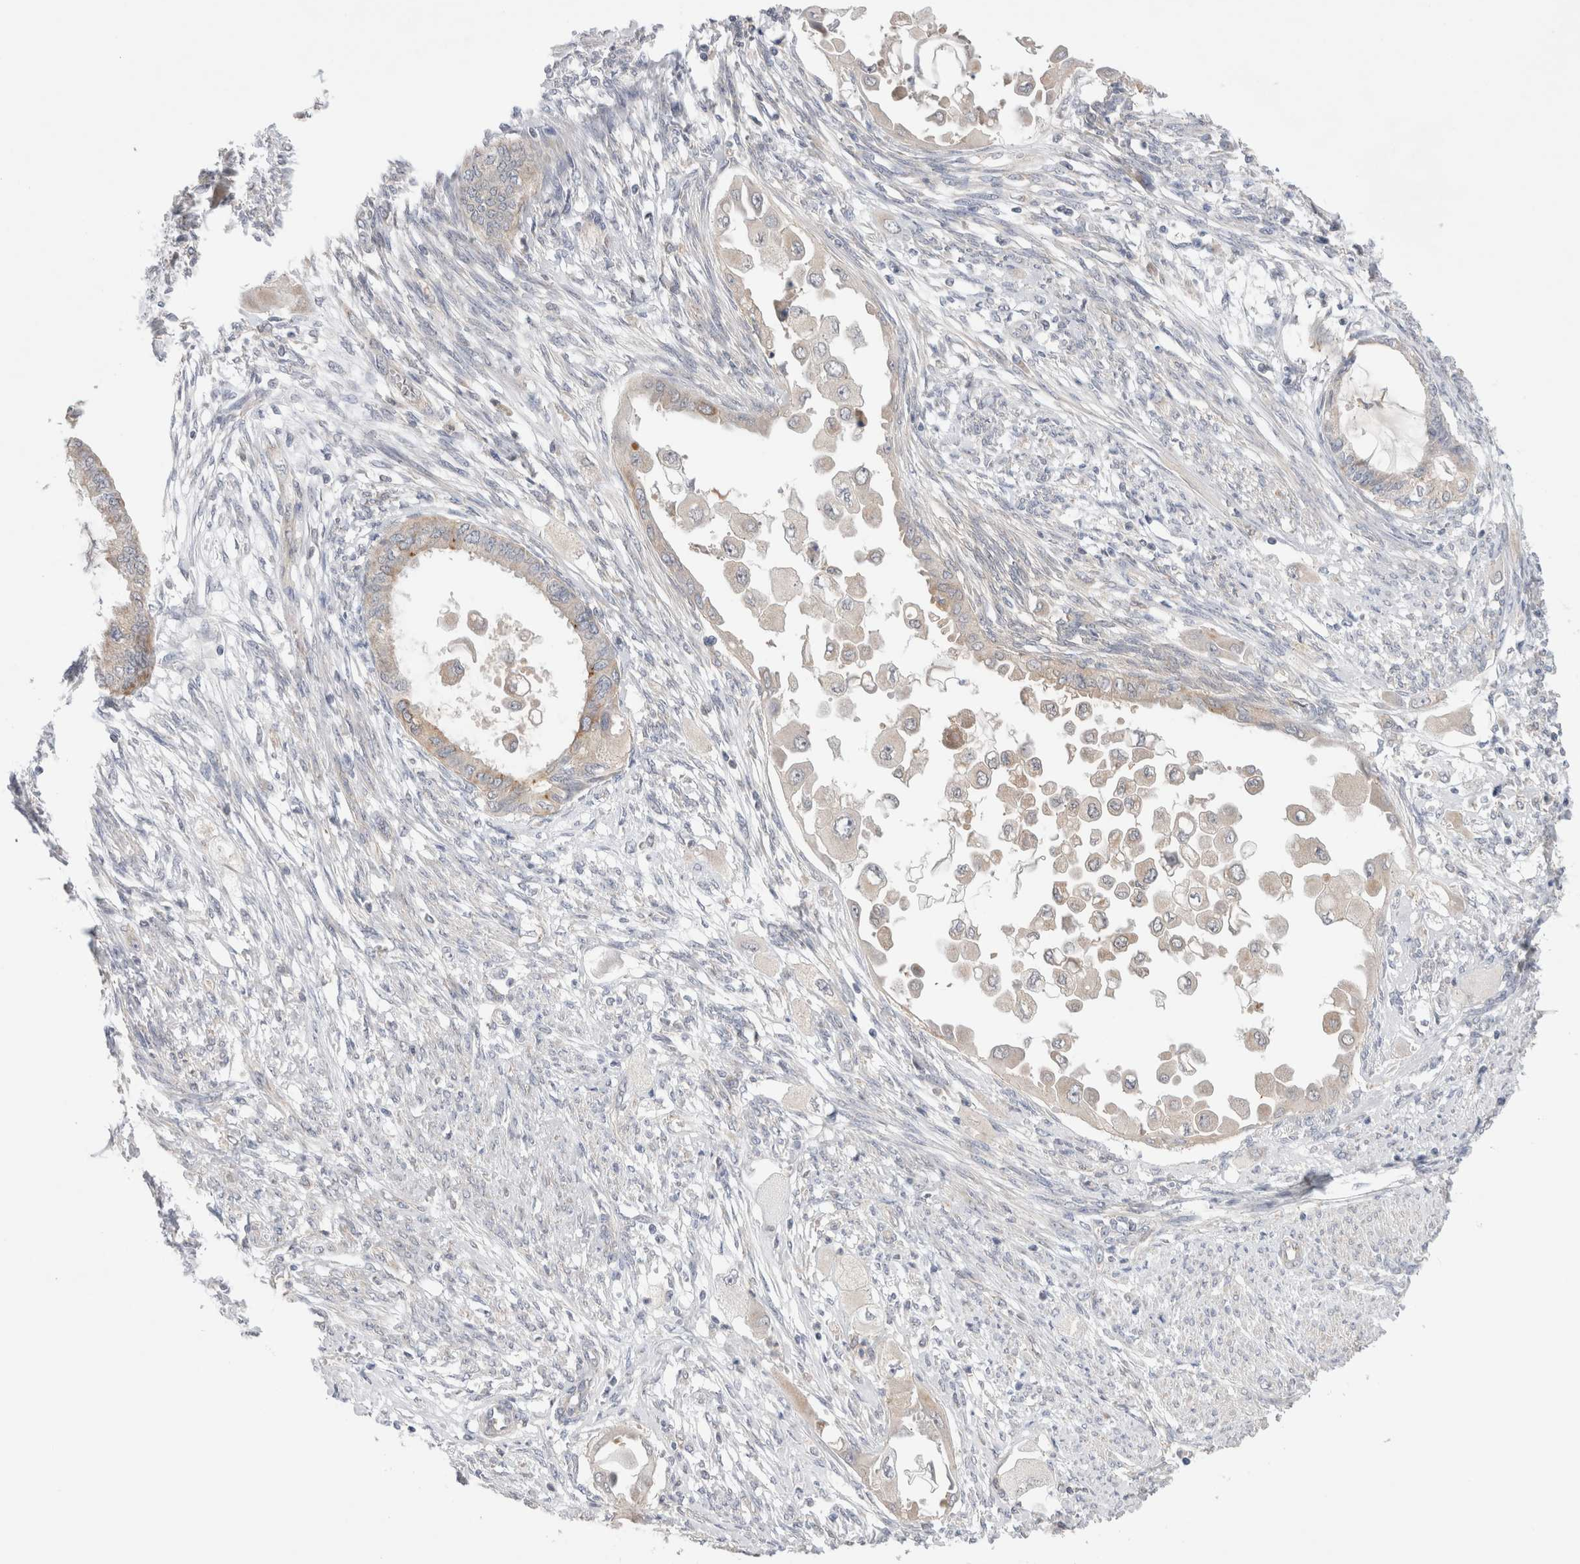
{"staining": {"intensity": "negative", "quantity": "none", "location": "none"}, "tissue": "cervical cancer", "cell_type": "Tumor cells", "image_type": "cancer", "snomed": [{"axis": "morphology", "description": "Normal tissue, NOS"}, {"axis": "morphology", "description": "Adenocarcinoma, NOS"}, {"axis": "topography", "description": "Cervix"}, {"axis": "topography", "description": "Endometrium"}], "caption": "This is an immunohistochemistry (IHC) histopathology image of cervical adenocarcinoma. There is no expression in tumor cells.", "gene": "IFT74", "patient": {"sex": "female", "age": 86}}